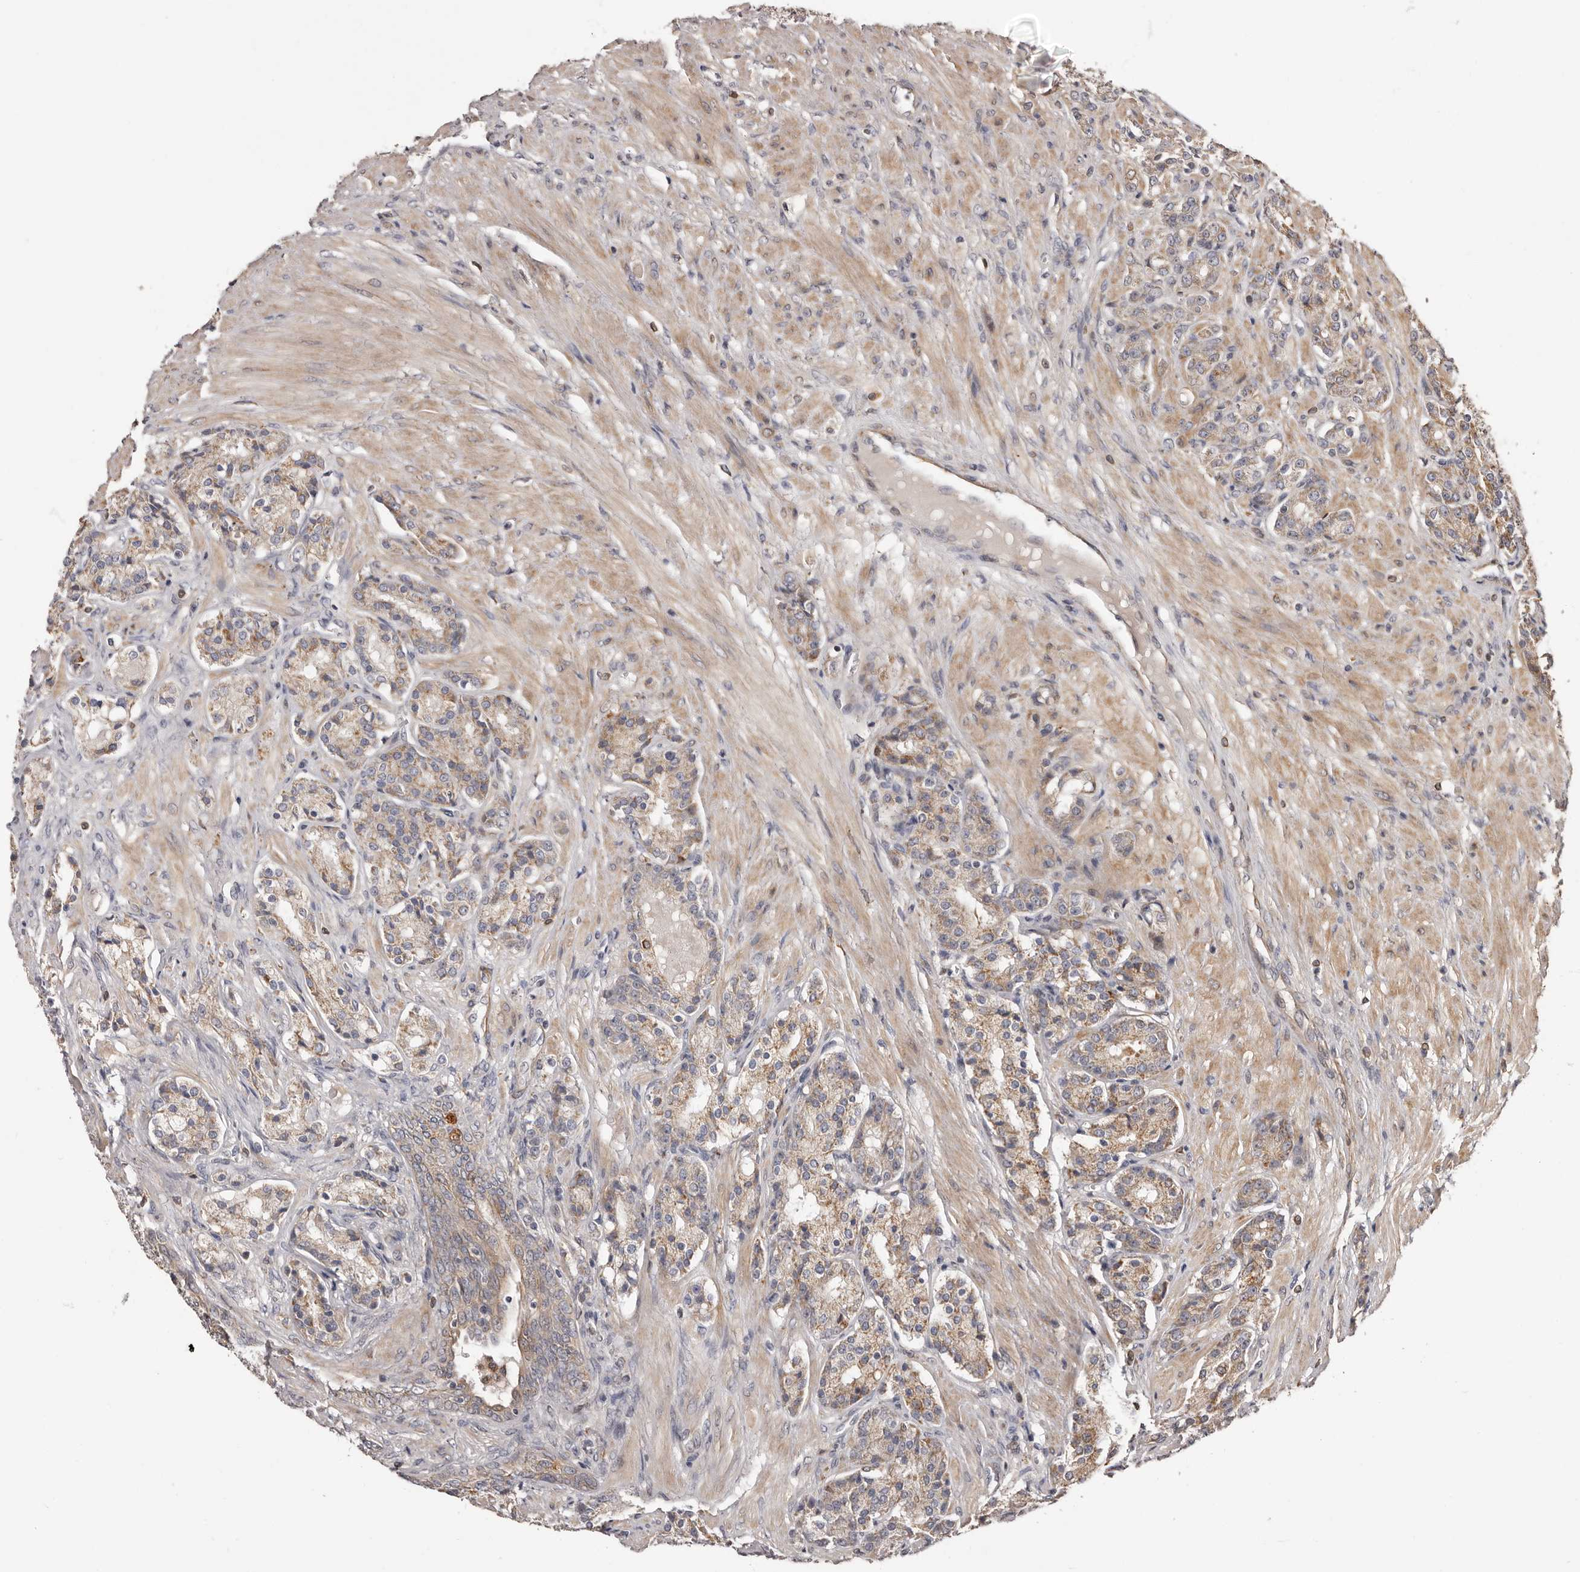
{"staining": {"intensity": "weak", "quantity": "<25%", "location": "cytoplasmic/membranous"}, "tissue": "prostate cancer", "cell_type": "Tumor cells", "image_type": "cancer", "snomed": [{"axis": "morphology", "description": "Adenocarcinoma, High grade"}, {"axis": "topography", "description": "Prostate"}], "caption": "Prostate adenocarcinoma (high-grade) stained for a protein using immunohistochemistry exhibits no staining tumor cells.", "gene": "ZCCHC7", "patient": {"sex": "male", "age": 60}}